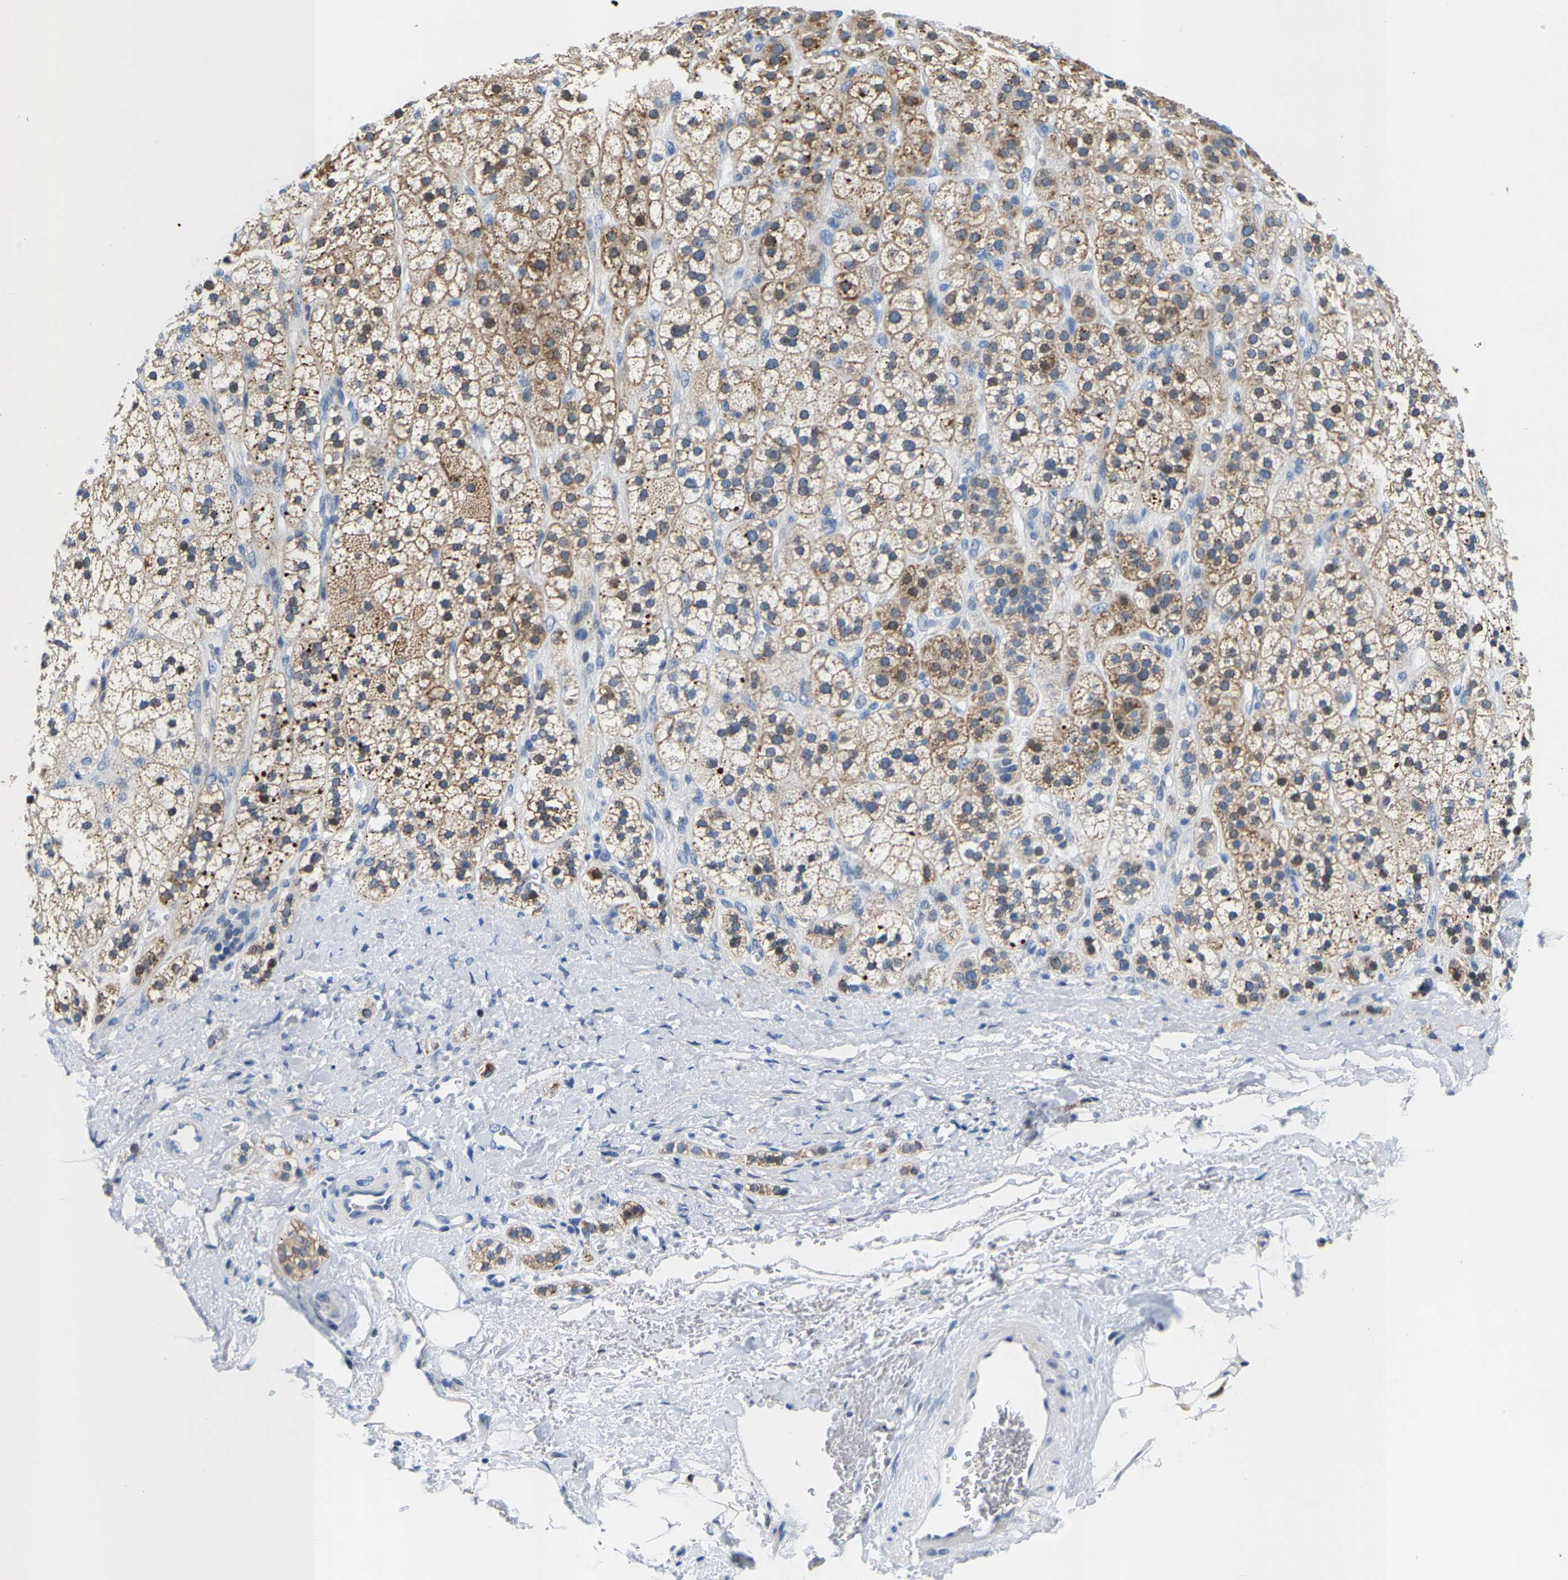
{"staining": {"intensity": "strong", "quantity": ">75%", "location": "cytoplasmic/membranous"}, "tissue": "adrenal gland", "cell_type": "Glandular cells", "image_type": "normal", "snomed": [{"axis": "morphology", "description": "Normal tissue, NOS"}, {"axis": "topography", "description": "Adrenal gland"}], "caption": "A brown stain labels strong cytoplasmic/membranous expression of a protein in glandular cells of normal adrenal gland. (brown staining indicates protein expression, while blue staining denotes nuclei).", "gene": "KLHL1", "patient": {"sex": "male", "age": 56}}